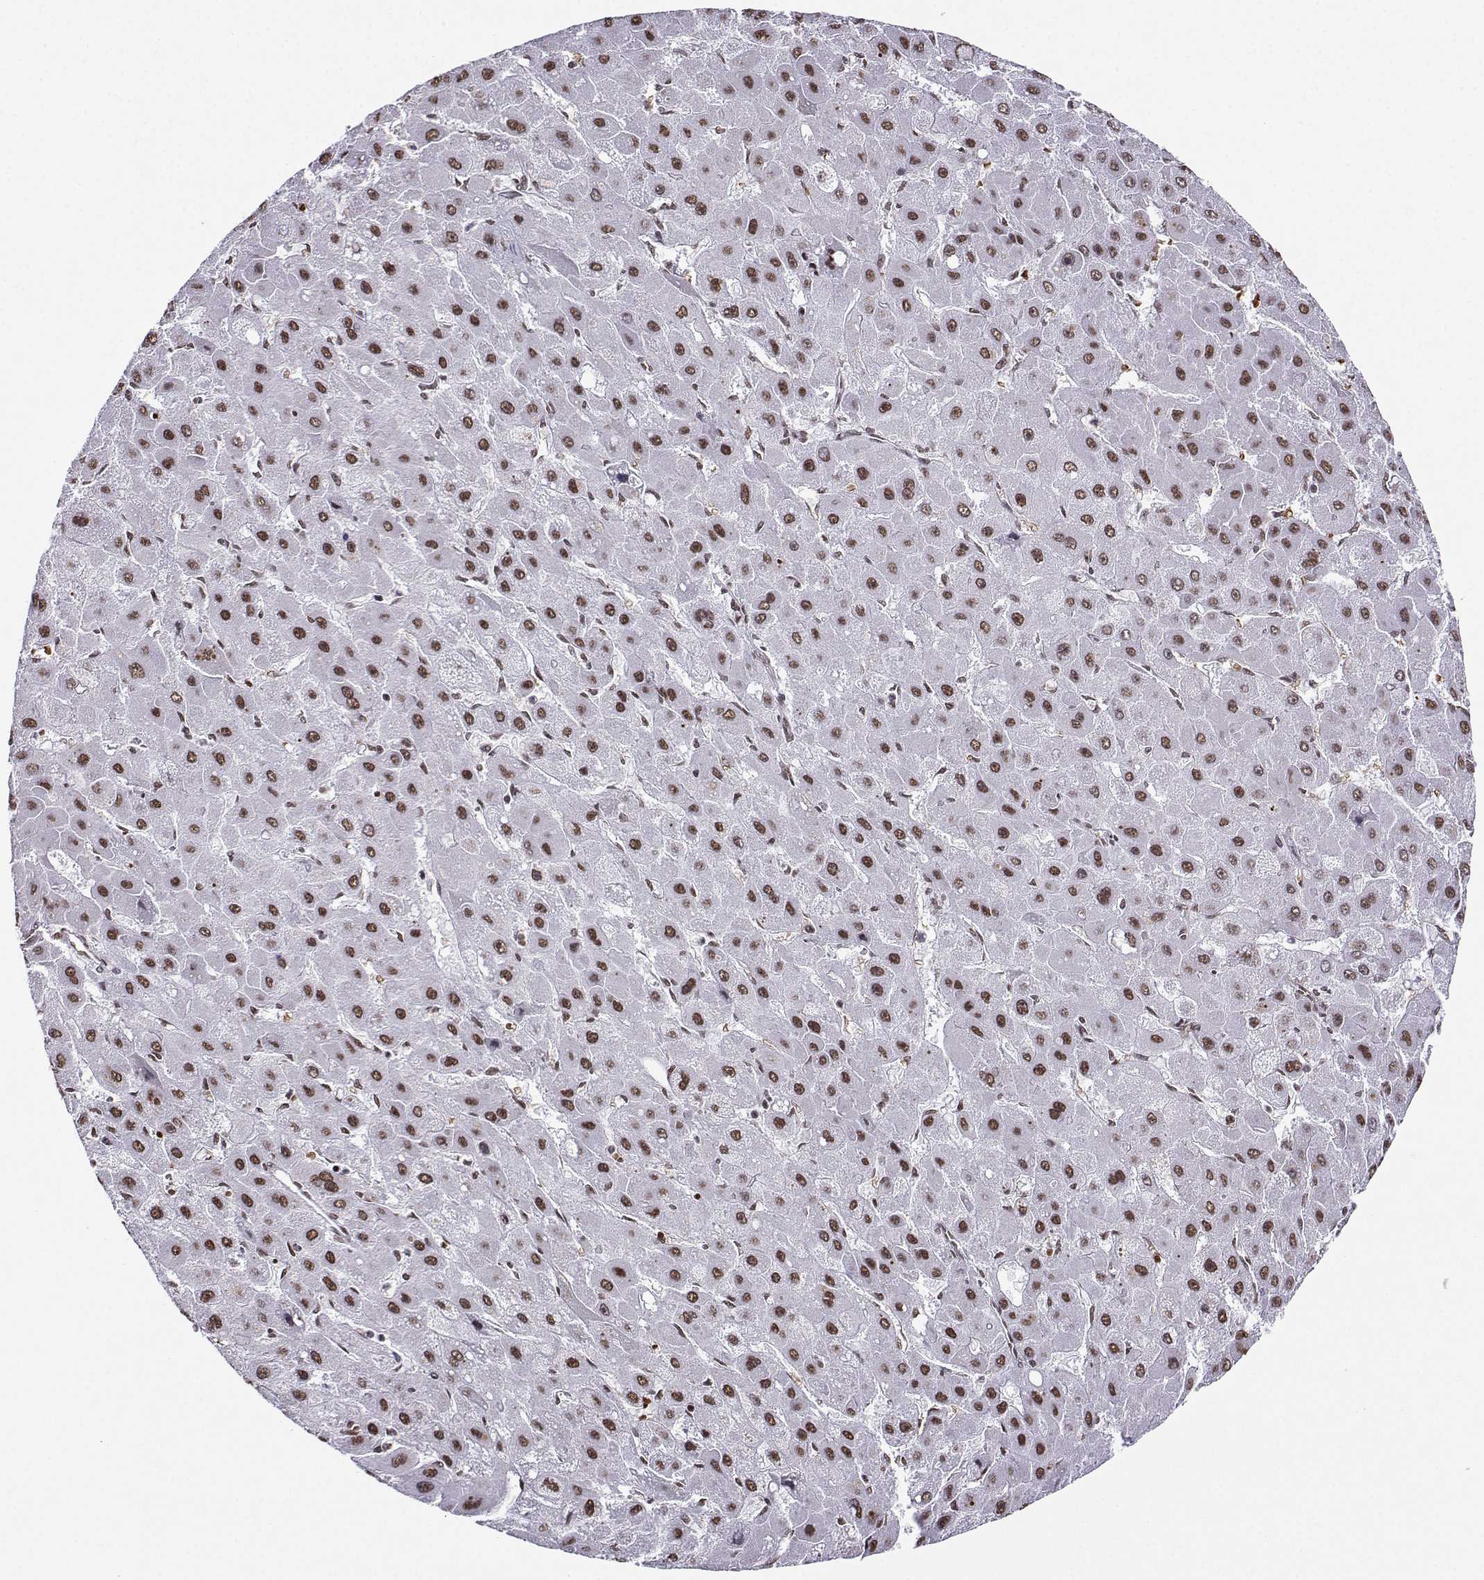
{"staining": {"intensity": "moderate", "quantity": ">75%", "location": "nuclear"}, "tissue": "liver cancer", "cell_type": "Tumor cells", "image_type": "cancer", "snomed": [{"axis": "morphology", "description": "Carcinoma, Hepatocellular, NOS"}, {"axis": "topography", "description": "Liver"}], "caption": "Immunohistochemistry (IHC) of human liver hepatocellular carcinoma displays medium levels of moderate nuclear positivity in approximately >75% of tumor cells. (Stains: DAB (3,3'-diaminobenzidine) in brown, nuclei in blue, Microscopy: brightfield microscopy at high magnification).", "gene": "CCNK", "patient": {"sex": "female", "age": 25}}